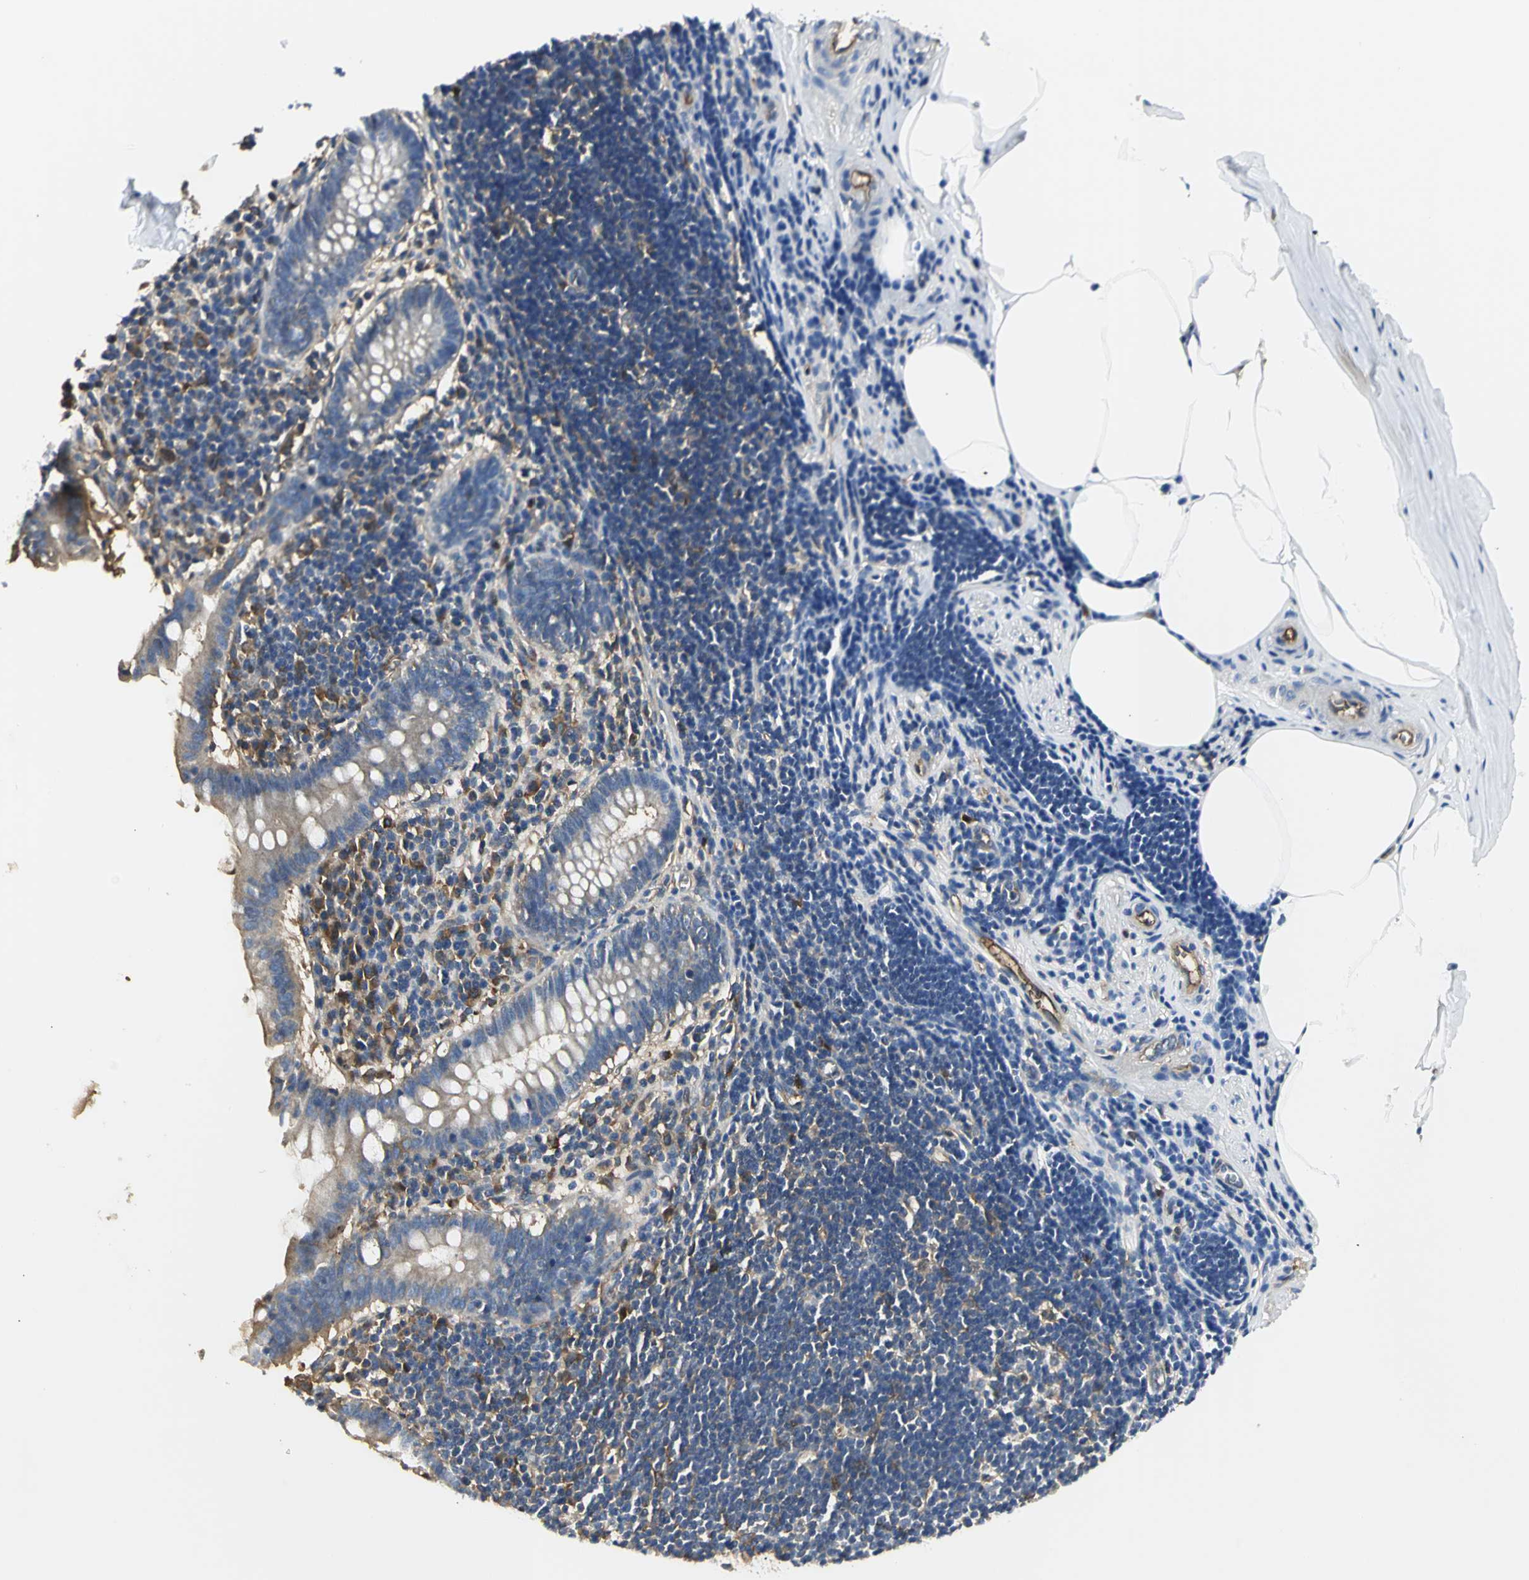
{"staining": {"intensity": "moderate", "quantity": "25%-75%", "location": "cytoplasmic/membranous"}, "tissue": "appendix", "cell_type": "Glandular cells", "image_type": "normal", "snomed": [{"axis": "morphology", "description": "Normal tissue, NOS"}, {"axis": "topography", "description": "Appendix"}], "caption": "Immunohistochemistry (IHC) image of benign appendix: human appendix stained using immunohistochemistry exhibits medium levels of moderate protein expression localized specifically in the cytoplasmic/membranous of glandular cells, appearing as a cytoplasmic/membranous brown color.", "gene": "CHRNB1", "patient": {"sex": "female", "age": 50}}